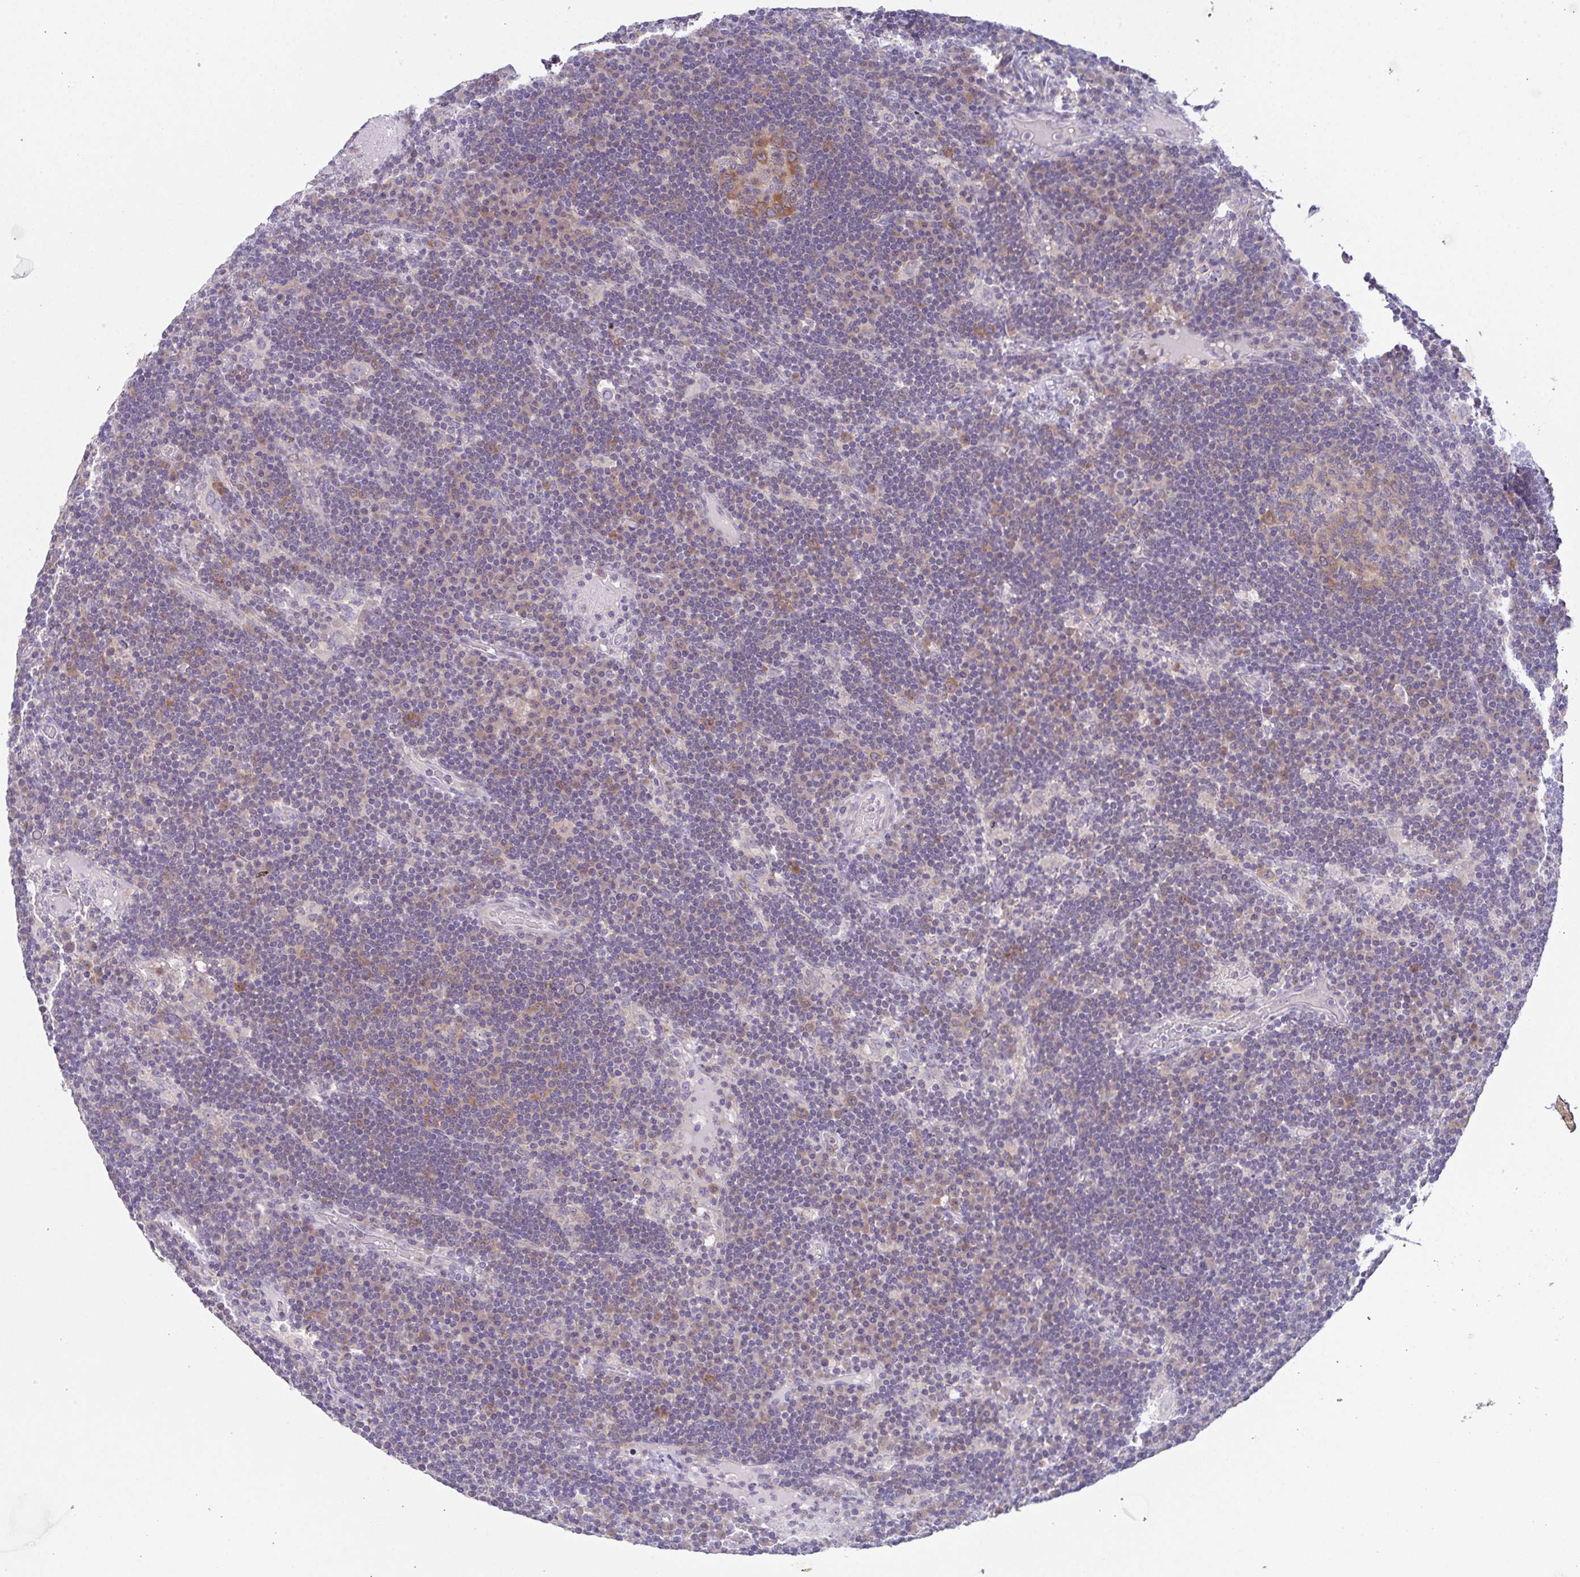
{"staining": {"intensity": "weak", "quantity": "<25%", "location": "cytoplasmic/membranous"}, "tissue": "lymph node", "cell_type": "Germinal center cells", "image_type": "normal", "snomed": [{"axis": "morphology", "description": "Normal tissue, NOS"}, {"axis": "topography", "description": "Lymph node"}], "caption": "Immunohistochemistry image of benign lymph node stained for a protein (brown), which displays no positivity in germinal center cells.", "gene": "CFAP97D1", "patient": {"sex": "male", "age": 67}}